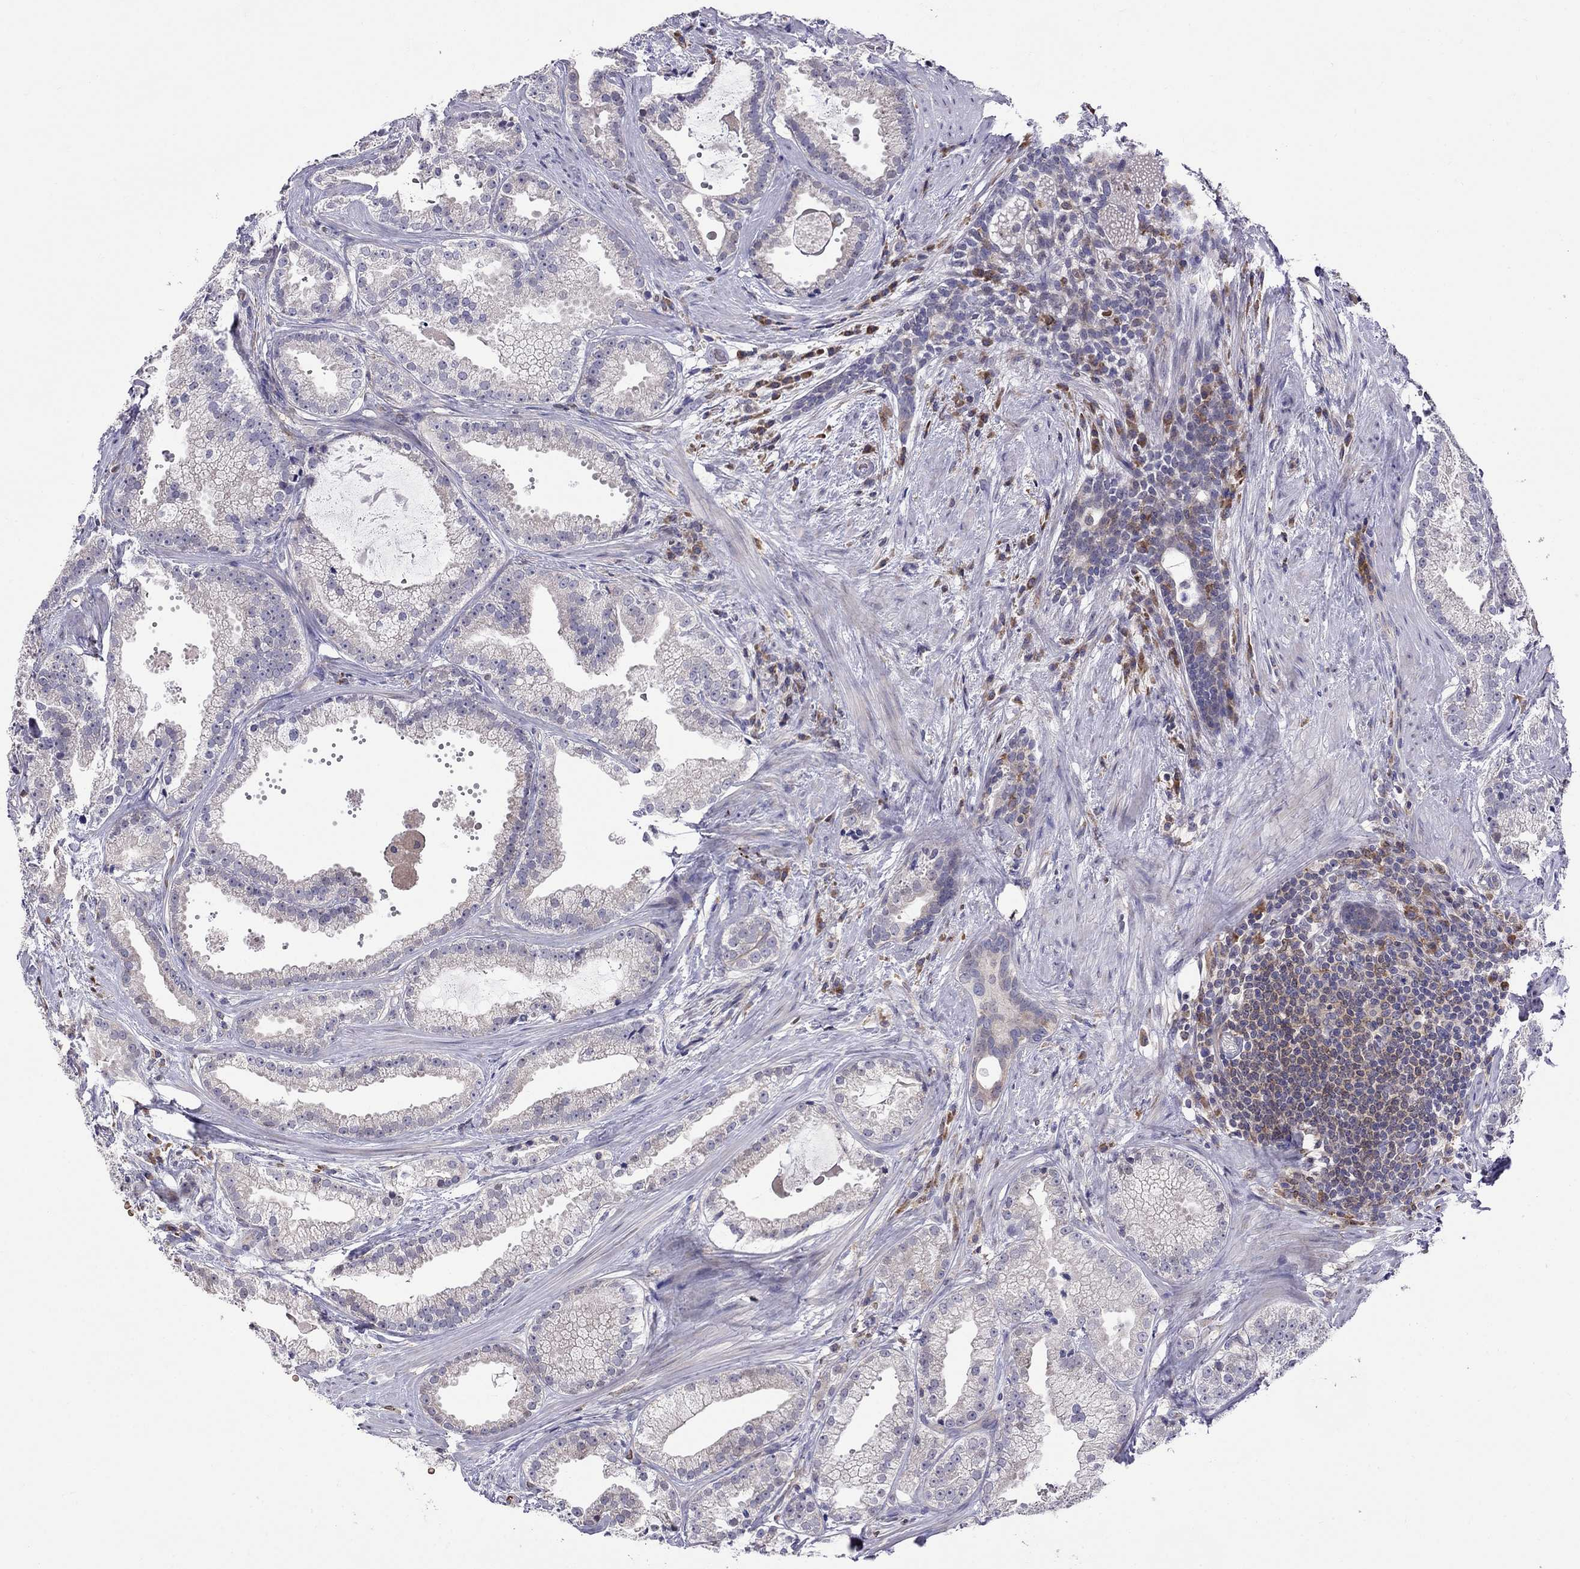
{"staining": {"intensity": "negative", "quantity": "none", "location": "none"}, "tissue": "prostate cancer", "cell_type": "Tumor cells", "image_type": "cancer", "snomed": [{"axis": "morphology", "description": "Adenocarcinoma, NOS"}, {"axis": "morphology", "description": "Adenocarcinoma, High grade"}, {"axis": "topography", "description": "Prostate"}], "caption": "IHC of human adenocarcinoma (prostate) demonstrates no expression in tumor cells. (DAB immunohistochemistry visualized using brightfield microscopy, high magnification).", "gene": "ADAM28", "patient": {"sex": "male", "age": 64}}